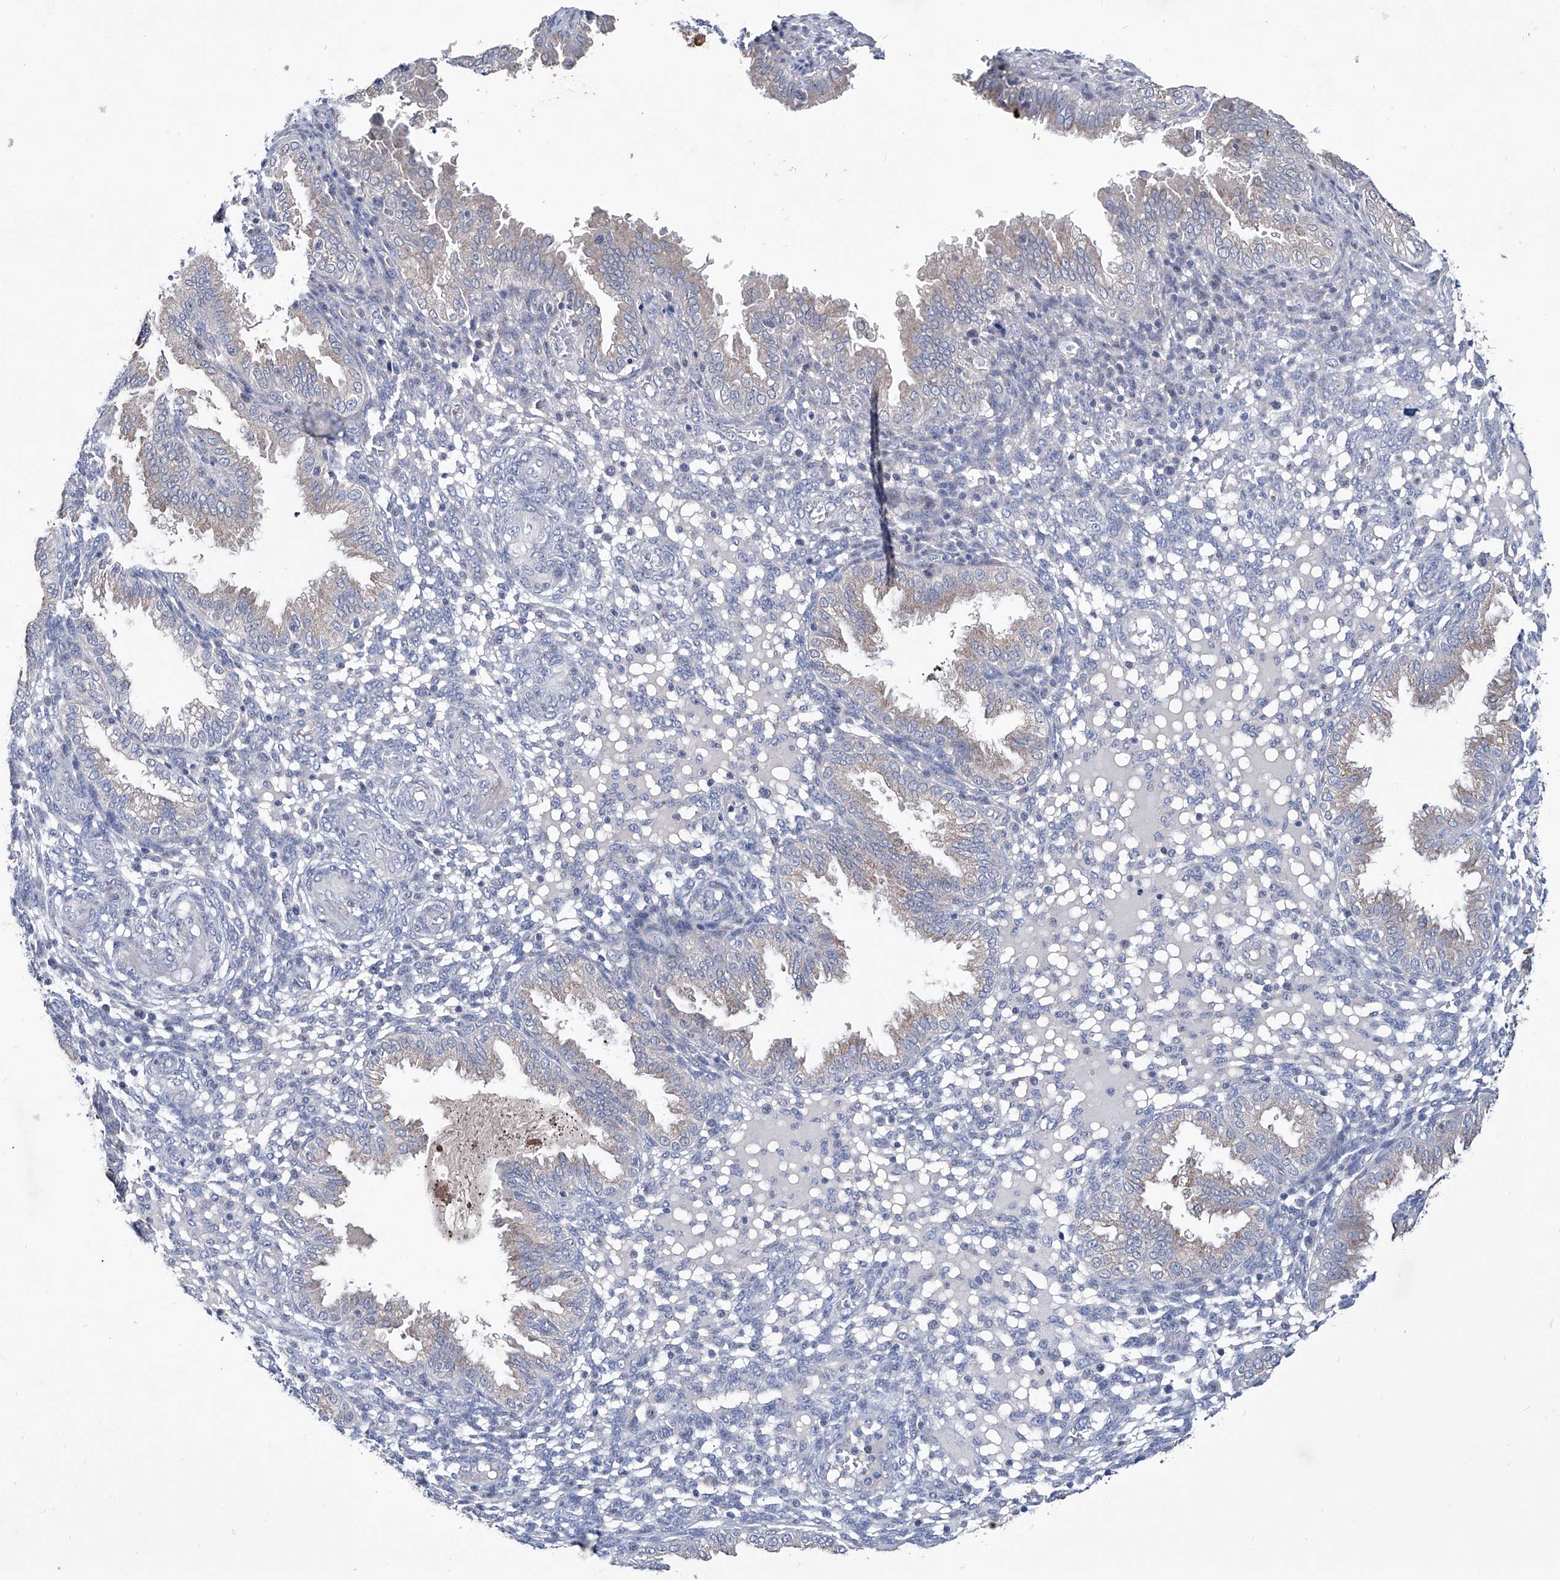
{"staining": {"intensity": "negative", "quantity": "none", "location": "none"}, "tissue": "endometrium", "cell_type": "Cells in endometrial stroma", "image_type": "normal", "snomed": [{"axis": "morphology", "description": "Normal tissue, NOS"}, {"axis": "topography", "description": "Endometrium"}], "caption": "IHC image of unremarkable endometrium: human endometrium stained with DAB (3,3'-diaminobenzidine) exhibits no significant protein staining in cells in endometrial stroma.", "gene": "KLHL17", "patient": {"sex": "female", "age": 33}}